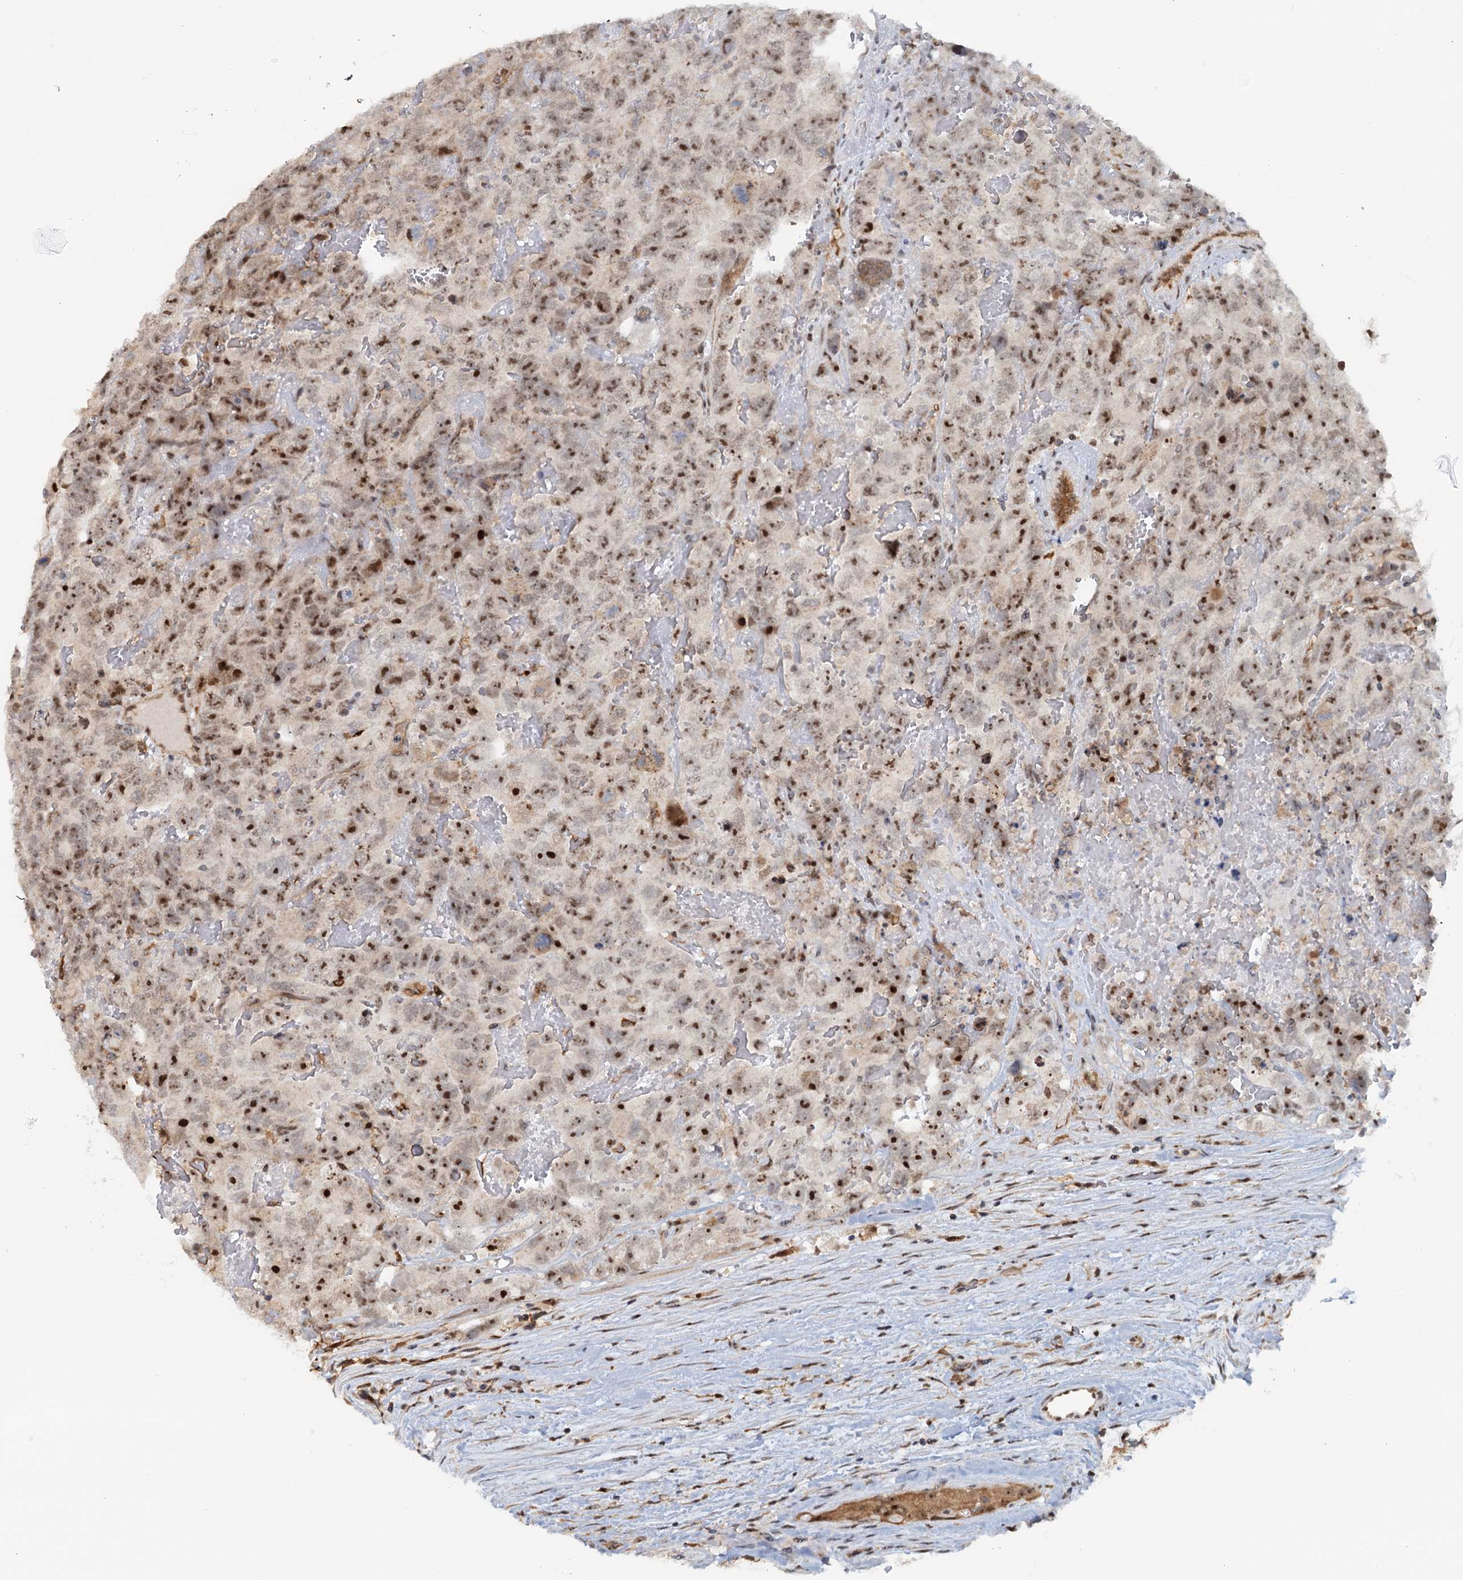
{"staining": {"intensity": "moderate", "quantity": ">75%", "location": "nuclear"}, "tissue": "testis cancer", "cell_type": "Tumor cells", "image_type": "cancer", "snomed": [{"axis": "morphology", "description": "Carcinoma, Embryonal, NOS"}, {"axis": "topography", "description": "Testis"}], "caption": "Testis cancer was stained to show a protein in brown. There is medium levels of moderate nuclear positivity in approximately >75% of tumor cells.", "gene": "C1D", "patient": {"sex": "male", "age": 45}}